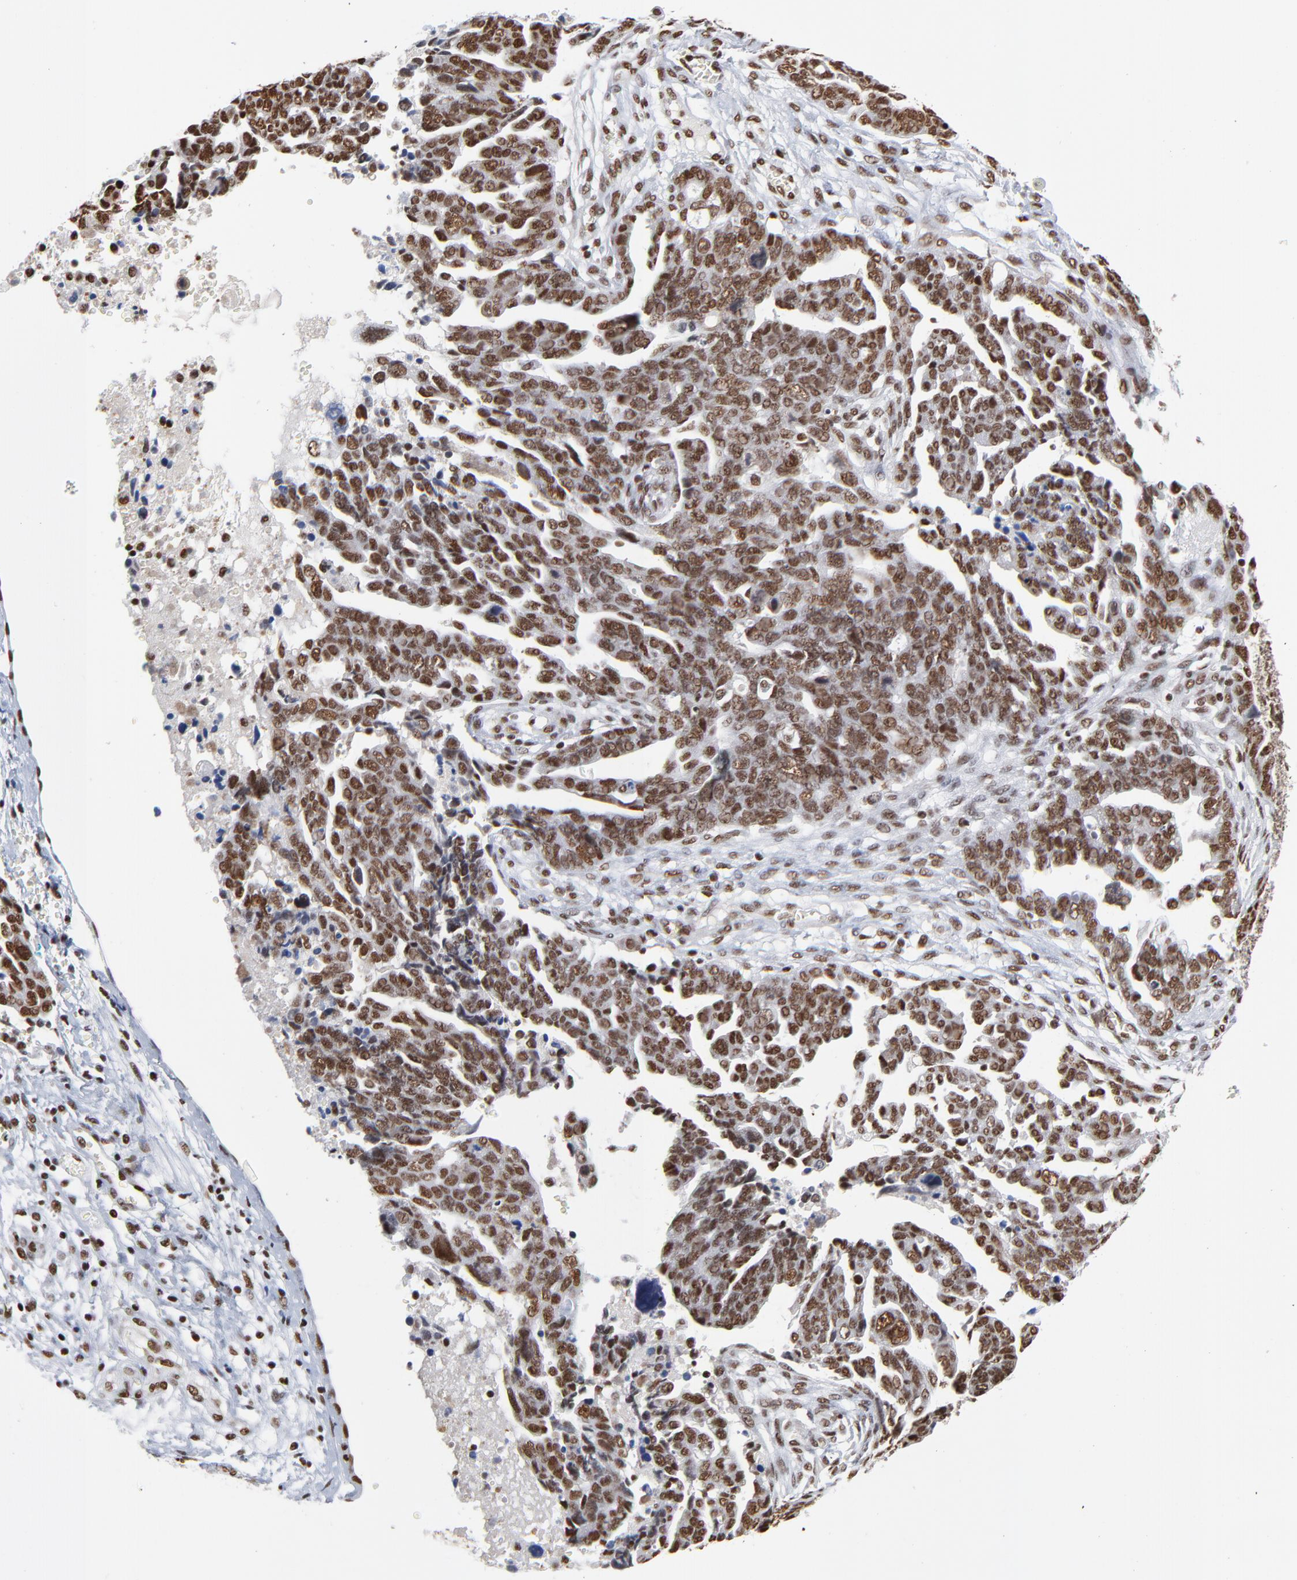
{"staining": {"intensity": "strong", "quantity": ">75%", "location": "nuclear"}, "tissue": "ovarian cancer", "cell_type": "Tumor cells", "image_type": "cancer", "snomed": [{"axis": "morphology", "description": "Normal tissue, NOS"}, {"axis": "morphology", "description": "Cystadenocarcinoma, serous, NOS"}, {"axis": "topography", "description": "Fallopian tube"}, {"axis": "topography", "description": "Ovary"}], "caption": "Protein staining exhibits strong nuclear staining in about >75% of tumor cells in ovarian cancer.", "gene": "CREB1", "patient": {"sex": "female", "age": 56}}